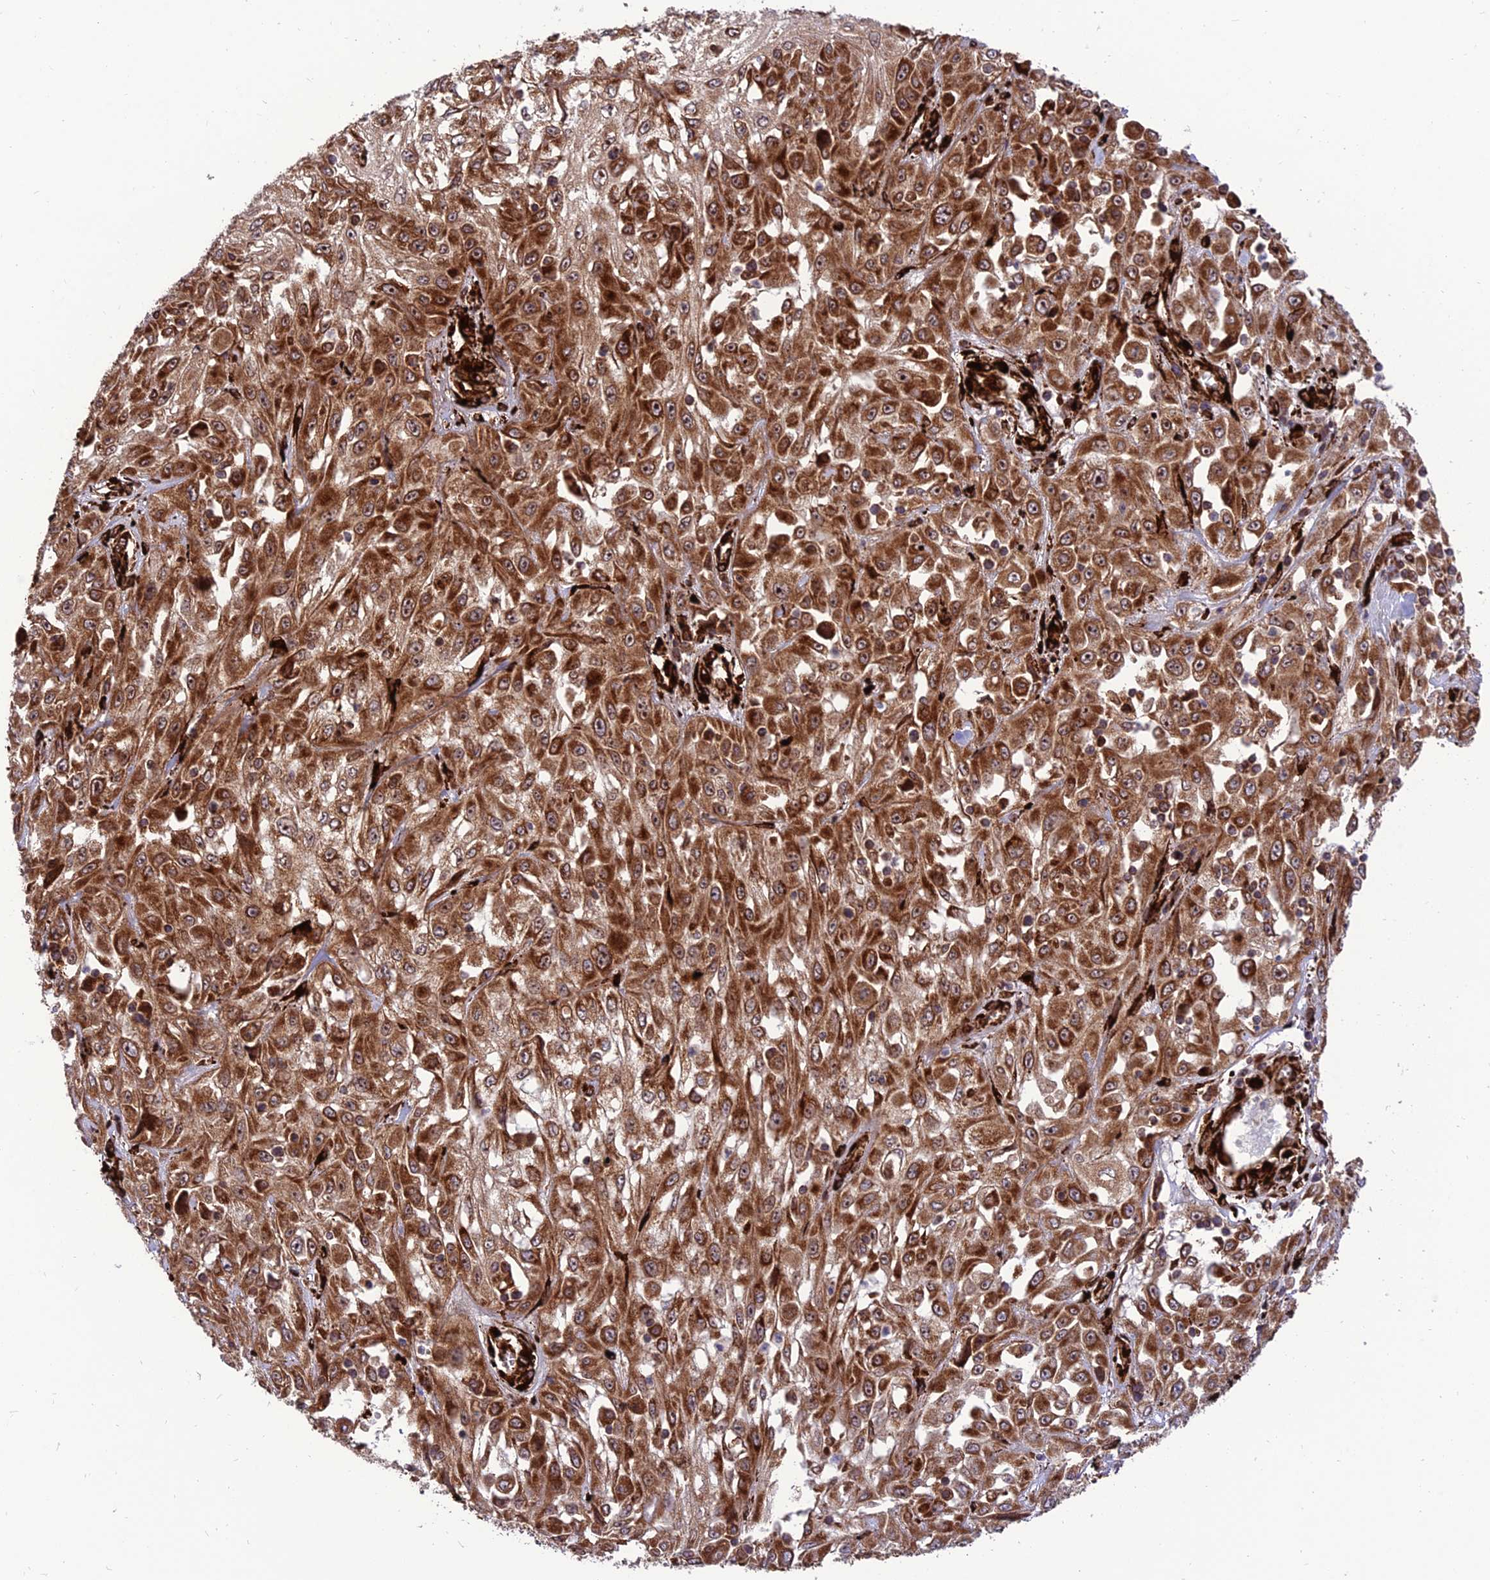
{"staining": {"intensity": "strong", "quantity": ">75%", "location": "cytoplasmic/membranous,nuclear"}, "tissue": "skin cancer", "cell_type": "Tumor cells", "image_type": "cancer", "snomed": [{"axis": "morphology", "description": "Squamous cell carcinoma, NOS"}, {"axis": "morphology", "description": "Squamous cell carcinoma, metastatic, NOS"}, {"axis": "topography", "description": "Skin"}, {"axis": "topography", "description": "Lymph node"}], "caption": "A high-resolution photomicrograph shows immunohistochemistry staining of skin cancer (squamous cell carcinoma), which exhibits strong cytoplasmic/membranous and nuclear staining in approximately >75% of tumor cells.", "gene": "CRTAP", "patient": {"sex": "male", "age": 75}}